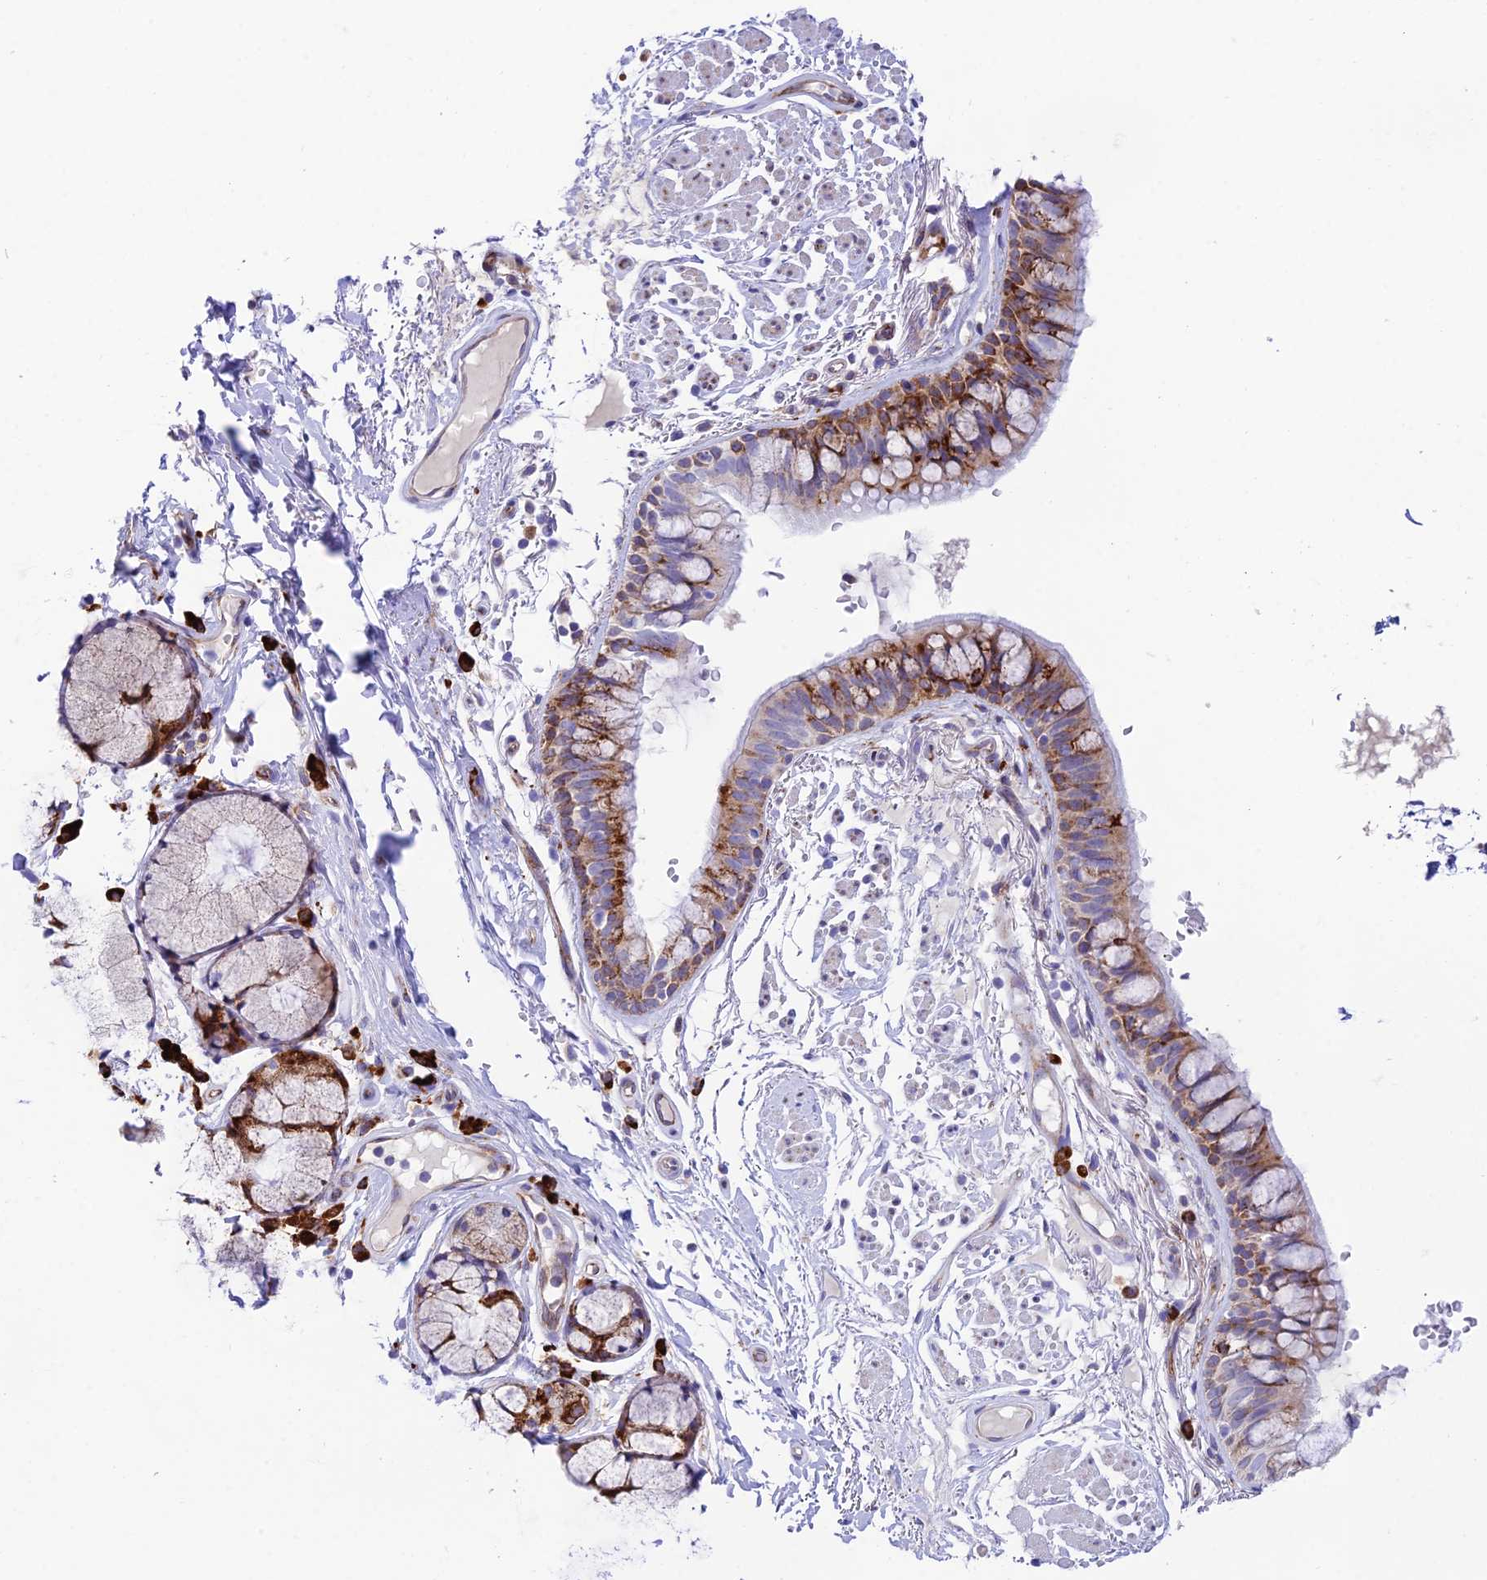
{"staining": {"intensity": "strong", "quantity": "25%-75%", "location": "cytoplasmic/membranous"}, "tissue": "bronchus", "cell_type": "Respiratory epithelial cells", "image_type": "normal", "snomed": [{"axis": "morphology", "description": "Normal tissue, NOS"}, {"axis": "topography", "description": "Bronchus"}], "caption": "A brown stain highlights strong cytoplasmic/membranous staining of a protein in respiratory epithelial cells of benign bronchus. (DAB (3,3'-diaminobenzidine) IHC, brown staining for protein, blue staining for nuclei).", "gene": "TUBGCP6", "patient": {"sex": "male", "age": 70}}